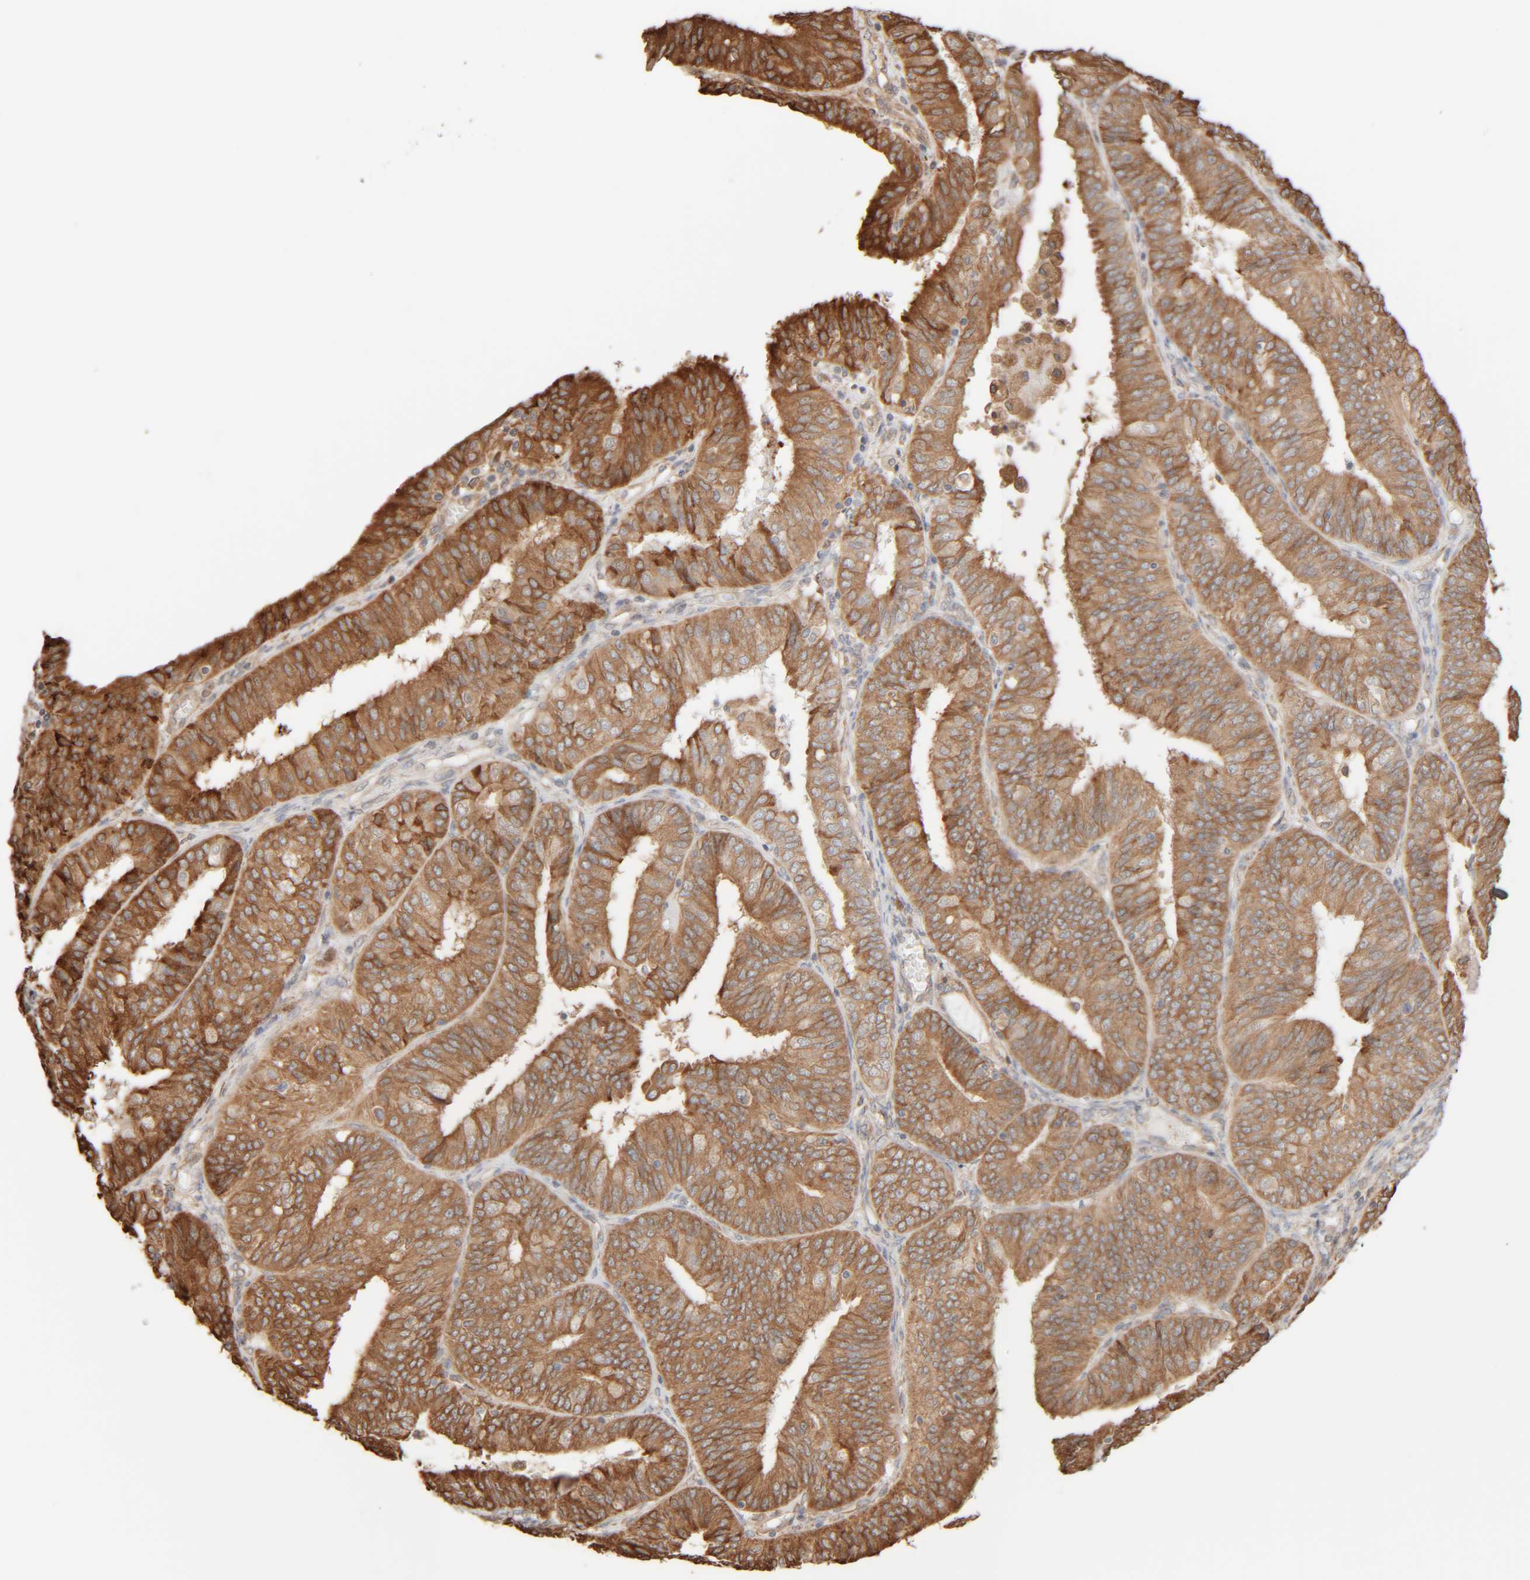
{"staining": {"intensity": "moderate", "quantity": ">75%", "location": "cytoplasmic/membranous"}, "tissue": "endometrial cancer", "cell_type": "Tumor cells", "image_type": "cancer", "snomed": [{"axis": "morphology", "description": "Adenocarcinoma, NOS"}, {"axis": "topography", "description": "Endometrium"}], "caption": "Immunohistochemical staining of endometrial cancer reveals moderate cytoplasmic/membranous protein positivity in about >75% of tumor cells.", "gene": "INTS1", "patient": {"sex": "female", "age": 58}}